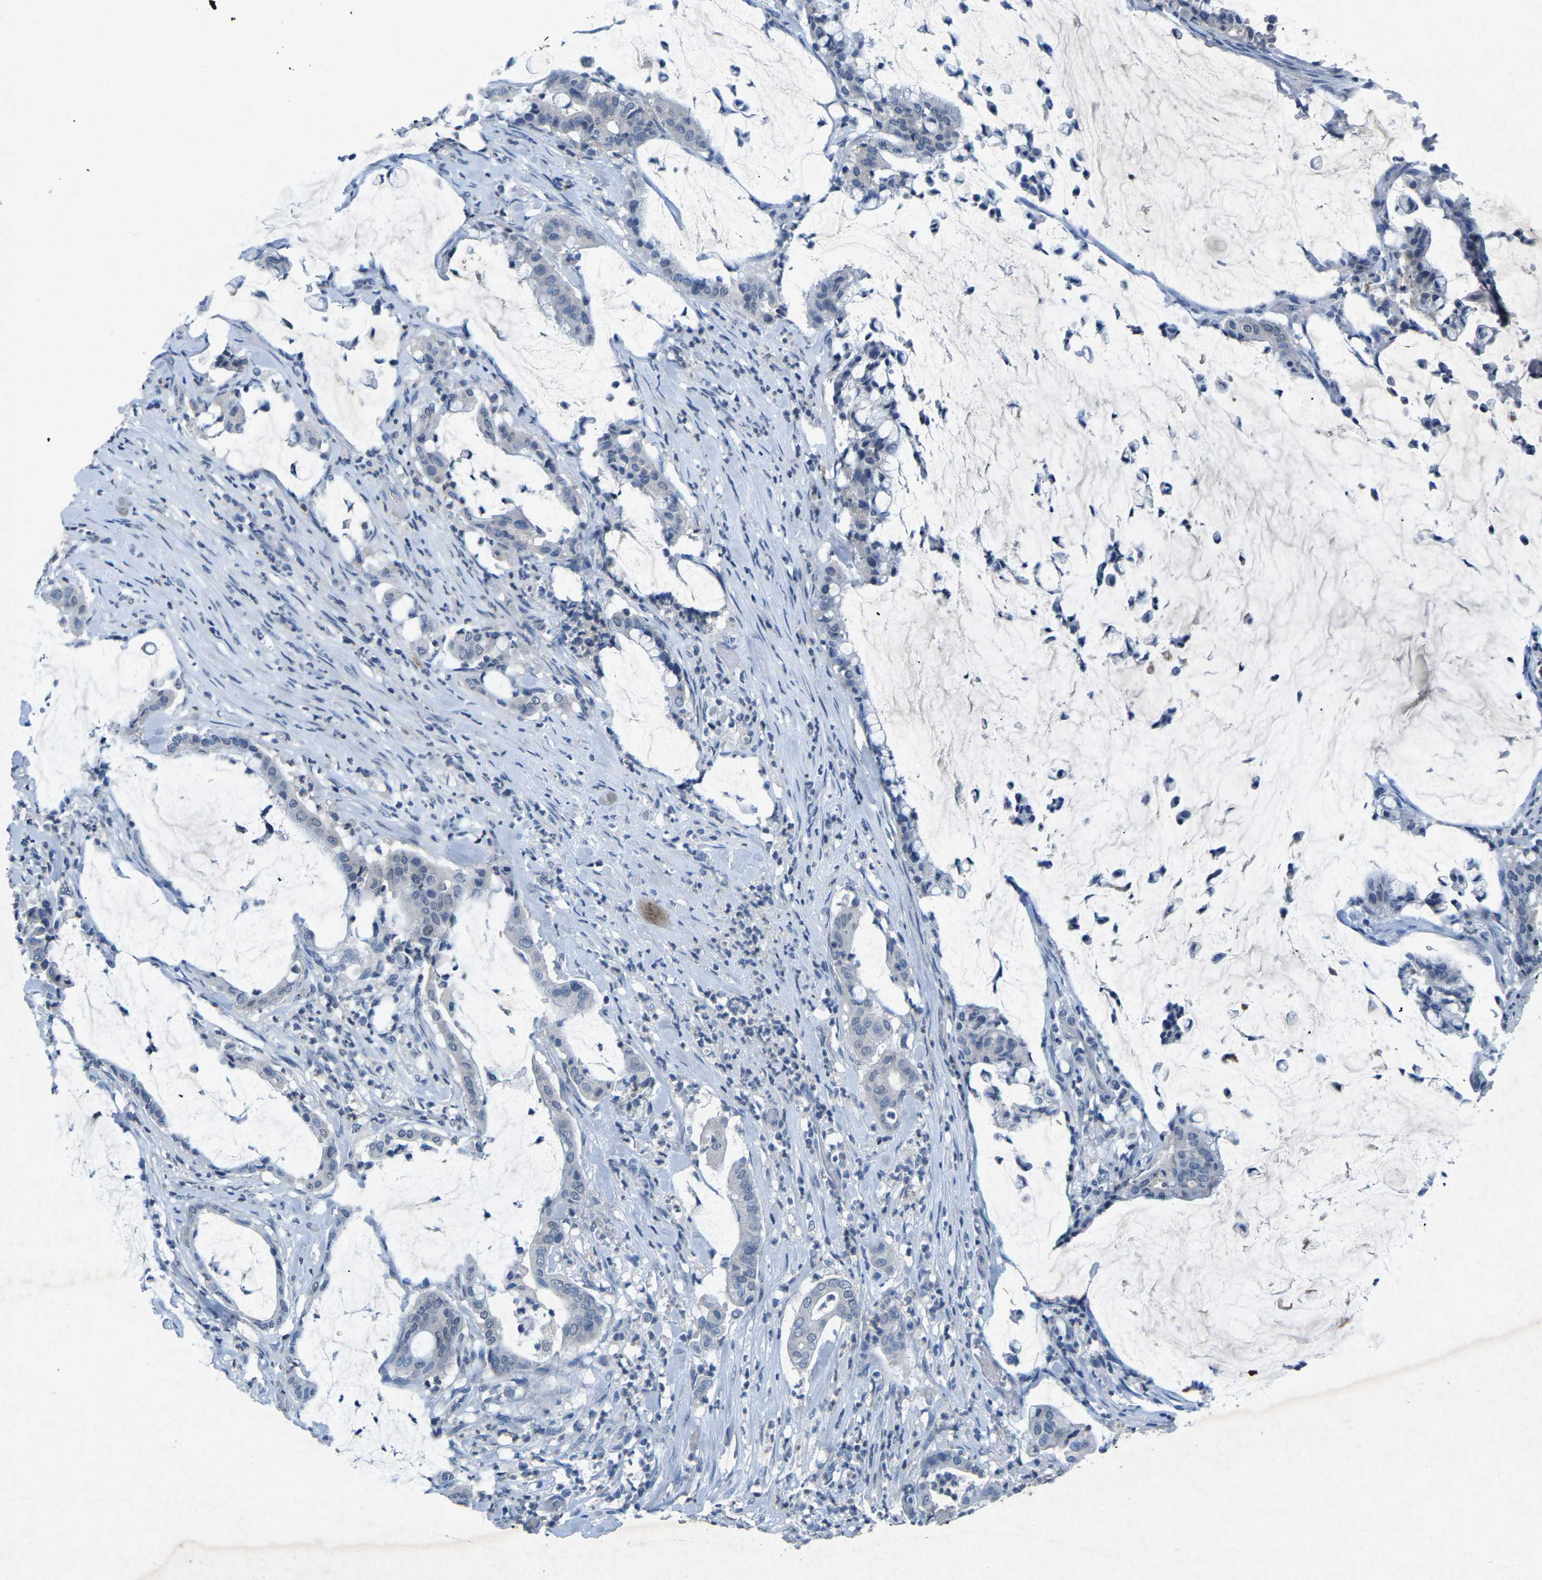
{"staining": {"intensity": "negative", "quantity": "none", "location": "none"}, "tissue": "pancreatic cancer", "cell_type": "Tumor cells", "image_type": "cancer", "snomed": [{"axis": "morphology", "description": "Adenocarcinoma, NOS"}, {"axis": "topography", "description": "Pancreas"}], "caption": "IHC of human pancreatic cancer reveals no expression in tumor cells. The staining is performed using DAB brown chromogen with nuclei counter-stained in using hematoxylin.", "gene": "PLG", "patient": {"sex": "male", "age": 41}}